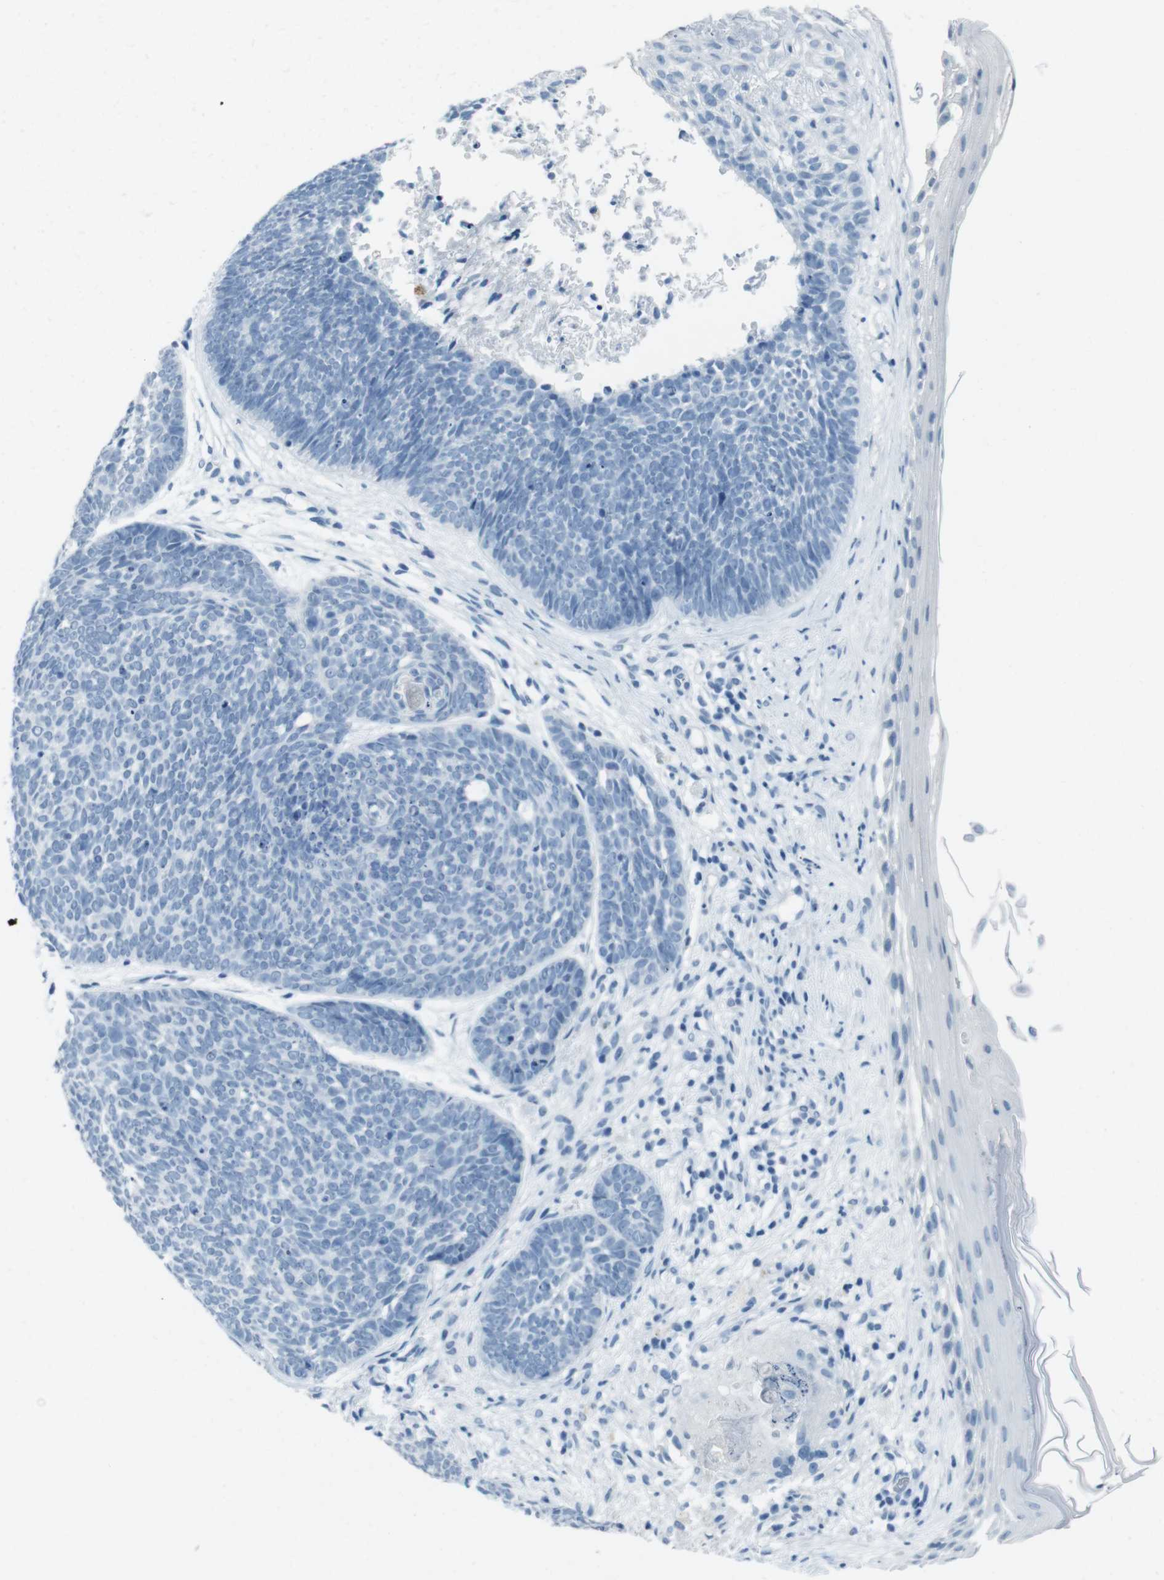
{"staining": {"intensity": "negative", "quantity": "none", "location": "none"}, "tissue": "skin cancer", "cell_type": "Tumor cells", "image_type": "cancer", "snomed": [{"axis": "morphology", "description": "Basal cell carcinoma"}, {"axis": "topography", "description": "Skin"}], "caption": "Skin cancer (basal cell carcinoma) was stained to show a protein in brown. There is no significant positivity in tumor cells. The staining is performed using DAB brown chromogen with nuclei counter-stained in using hematoxylin.", "gene": "TMEM207", "patient": {"sex": "female", "age": 70}}